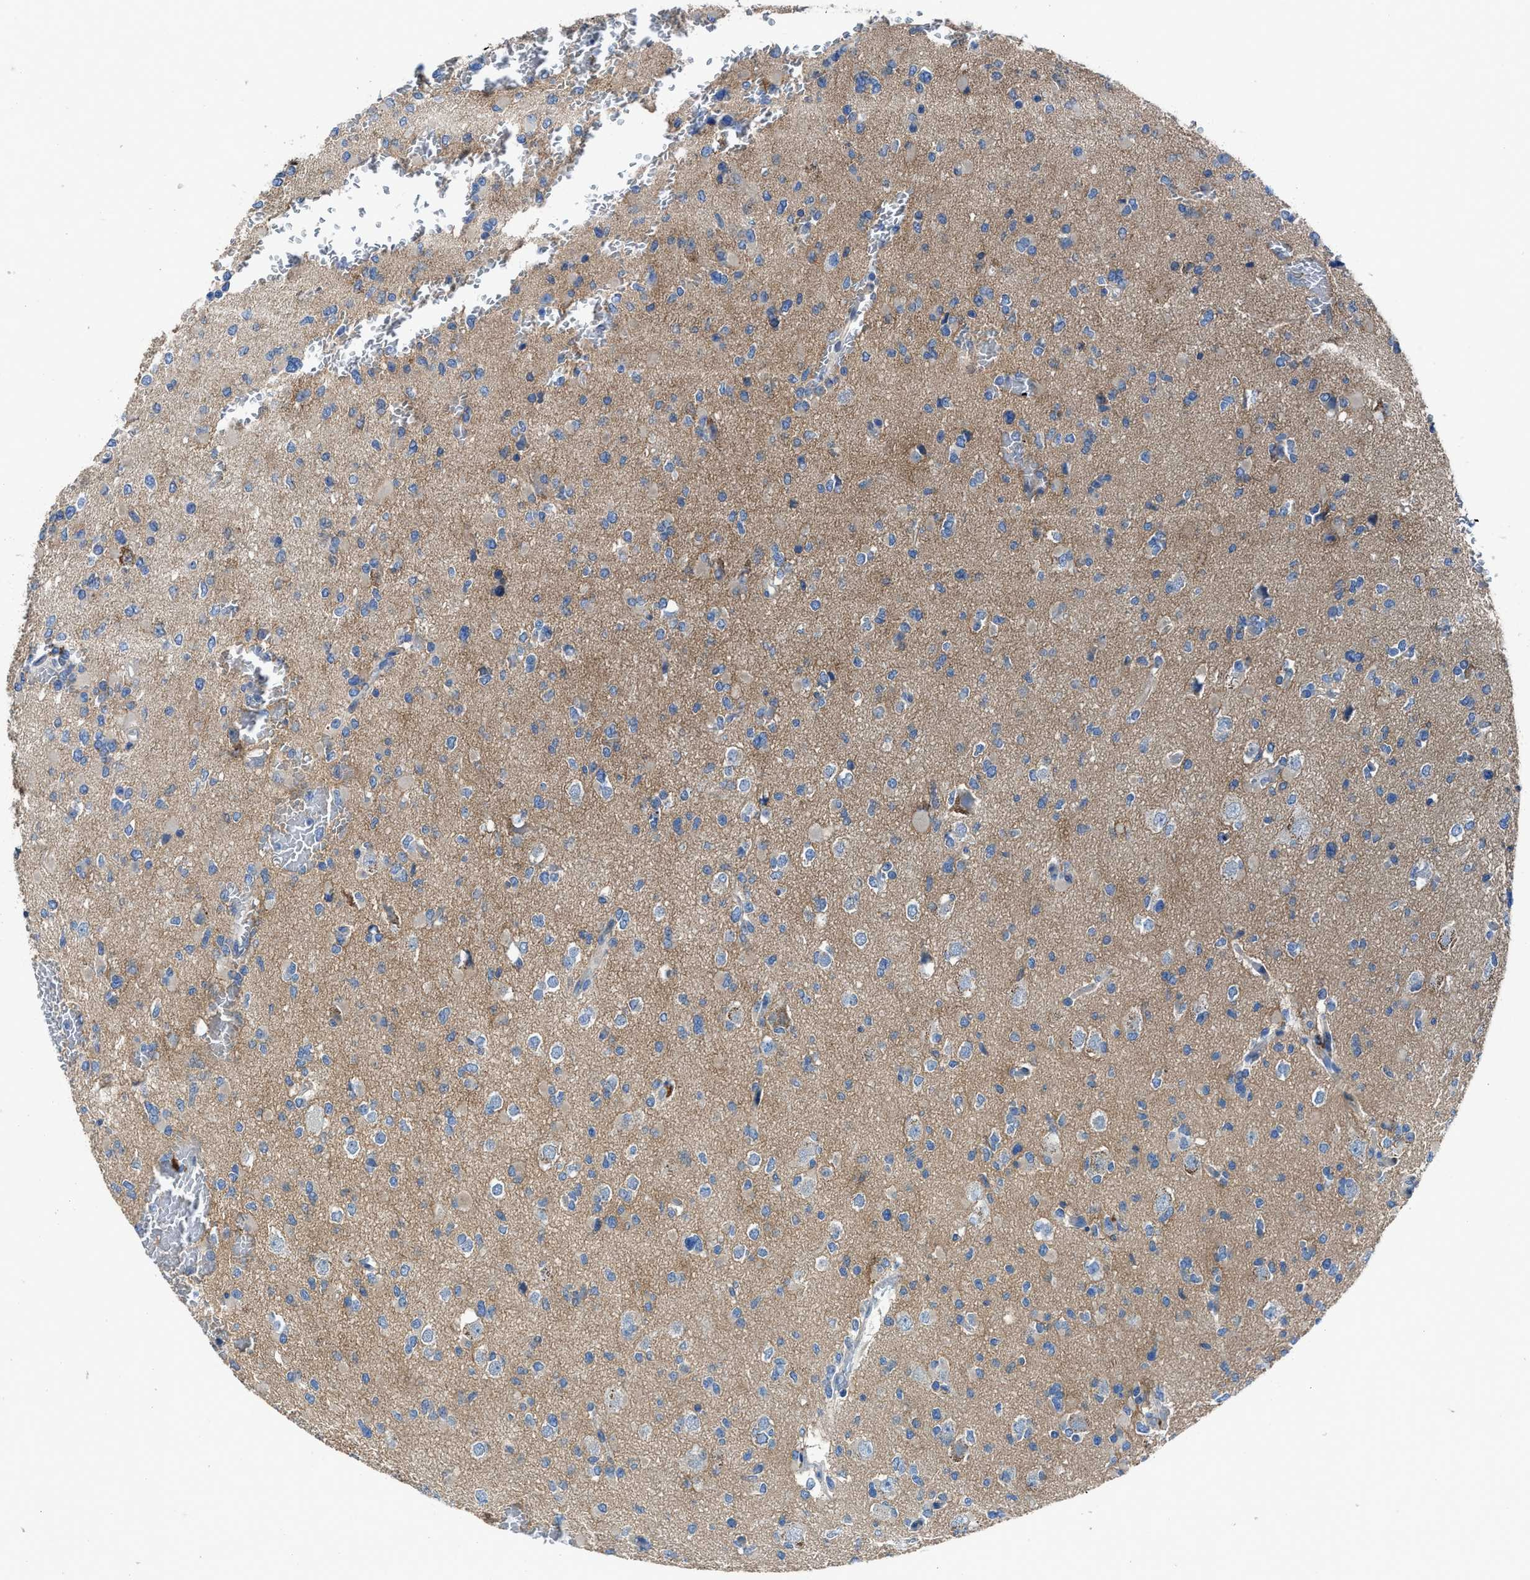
{"staining": {"intensity": "weak", "quantity": "25%-75%", "location": "cytoplasmic/membranous"}, "tissue": "glioma", "cell_type": "Tumor cells", "image_type": "cancer", "snomed": [{"axis": "morphology", "description": "Glioma, malignant, Low grade"}, {"axis": "topography", "description": "Brain"}], "caption": "Weak cytoplasmic/membranous staining for a protein is identified in about 25%-75% of tumor cells of glioma using immunohistochemistry (IHC).", "gene": "PTGFRN", "patient": {"sex": "female", "age": 22}}